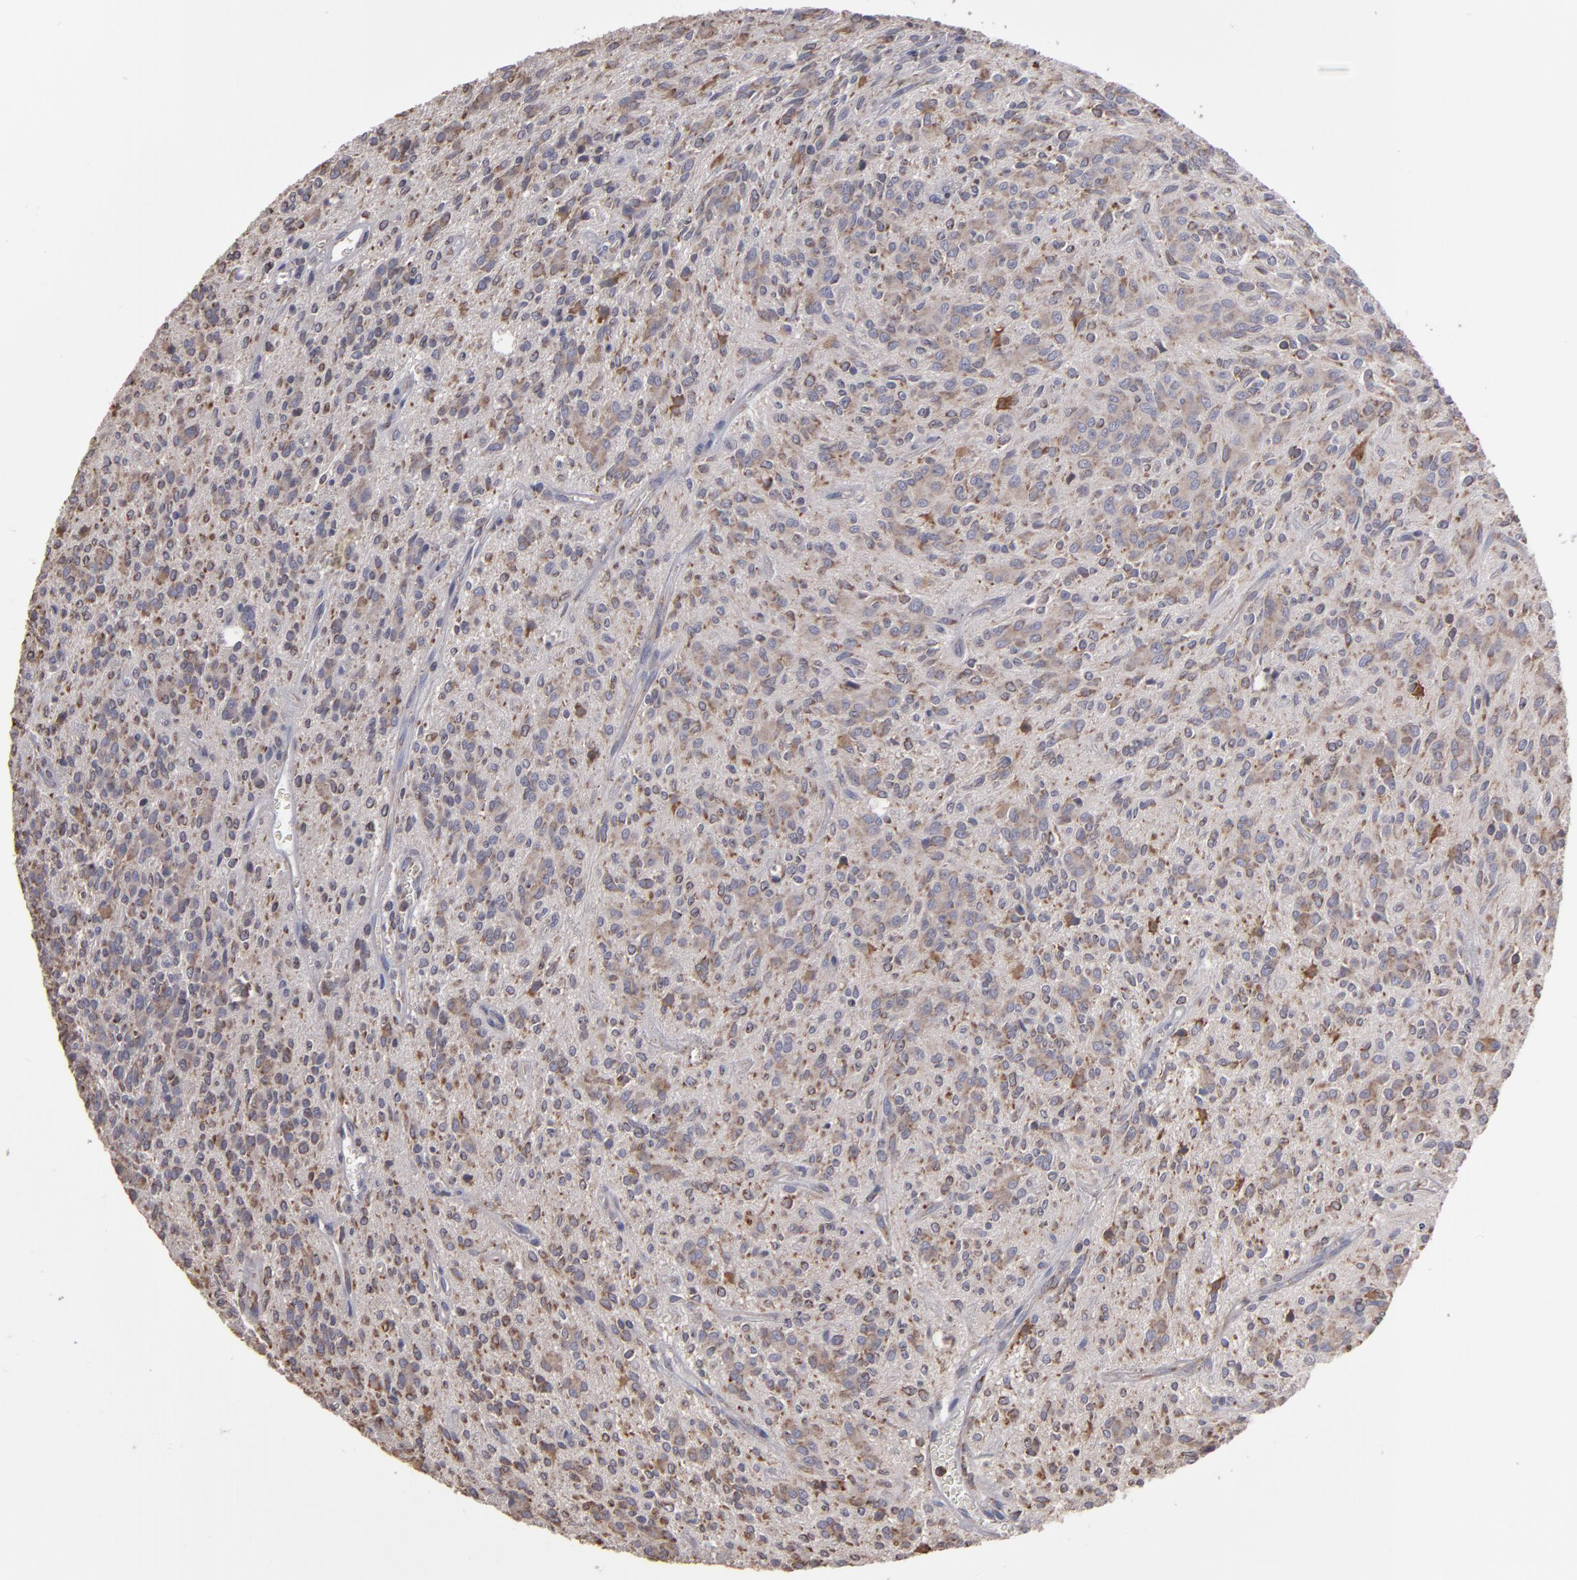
{"staining": {"intensity": "weak", "quantity": ">75%", "location": "cytoplasmic/membranous"}, "tissue": "glioma", "cell_type": "Tumor cells", "image_type": "cancer", "snomed": [{"axis": "morphology", "description": "Glioma, malignant, Low grade"}, {"axis": "topography", "description": "Brain"}], "caption": "An immunohistochemistry photomicrograph of tumor tissue is shown. Protein staining in brown labels weak cytoplasmic/membranous positivity in malignant glioma (low-grade) within tumor cells.", "gene": "SND1", "patient": {"sex": "female", "age": 15}}